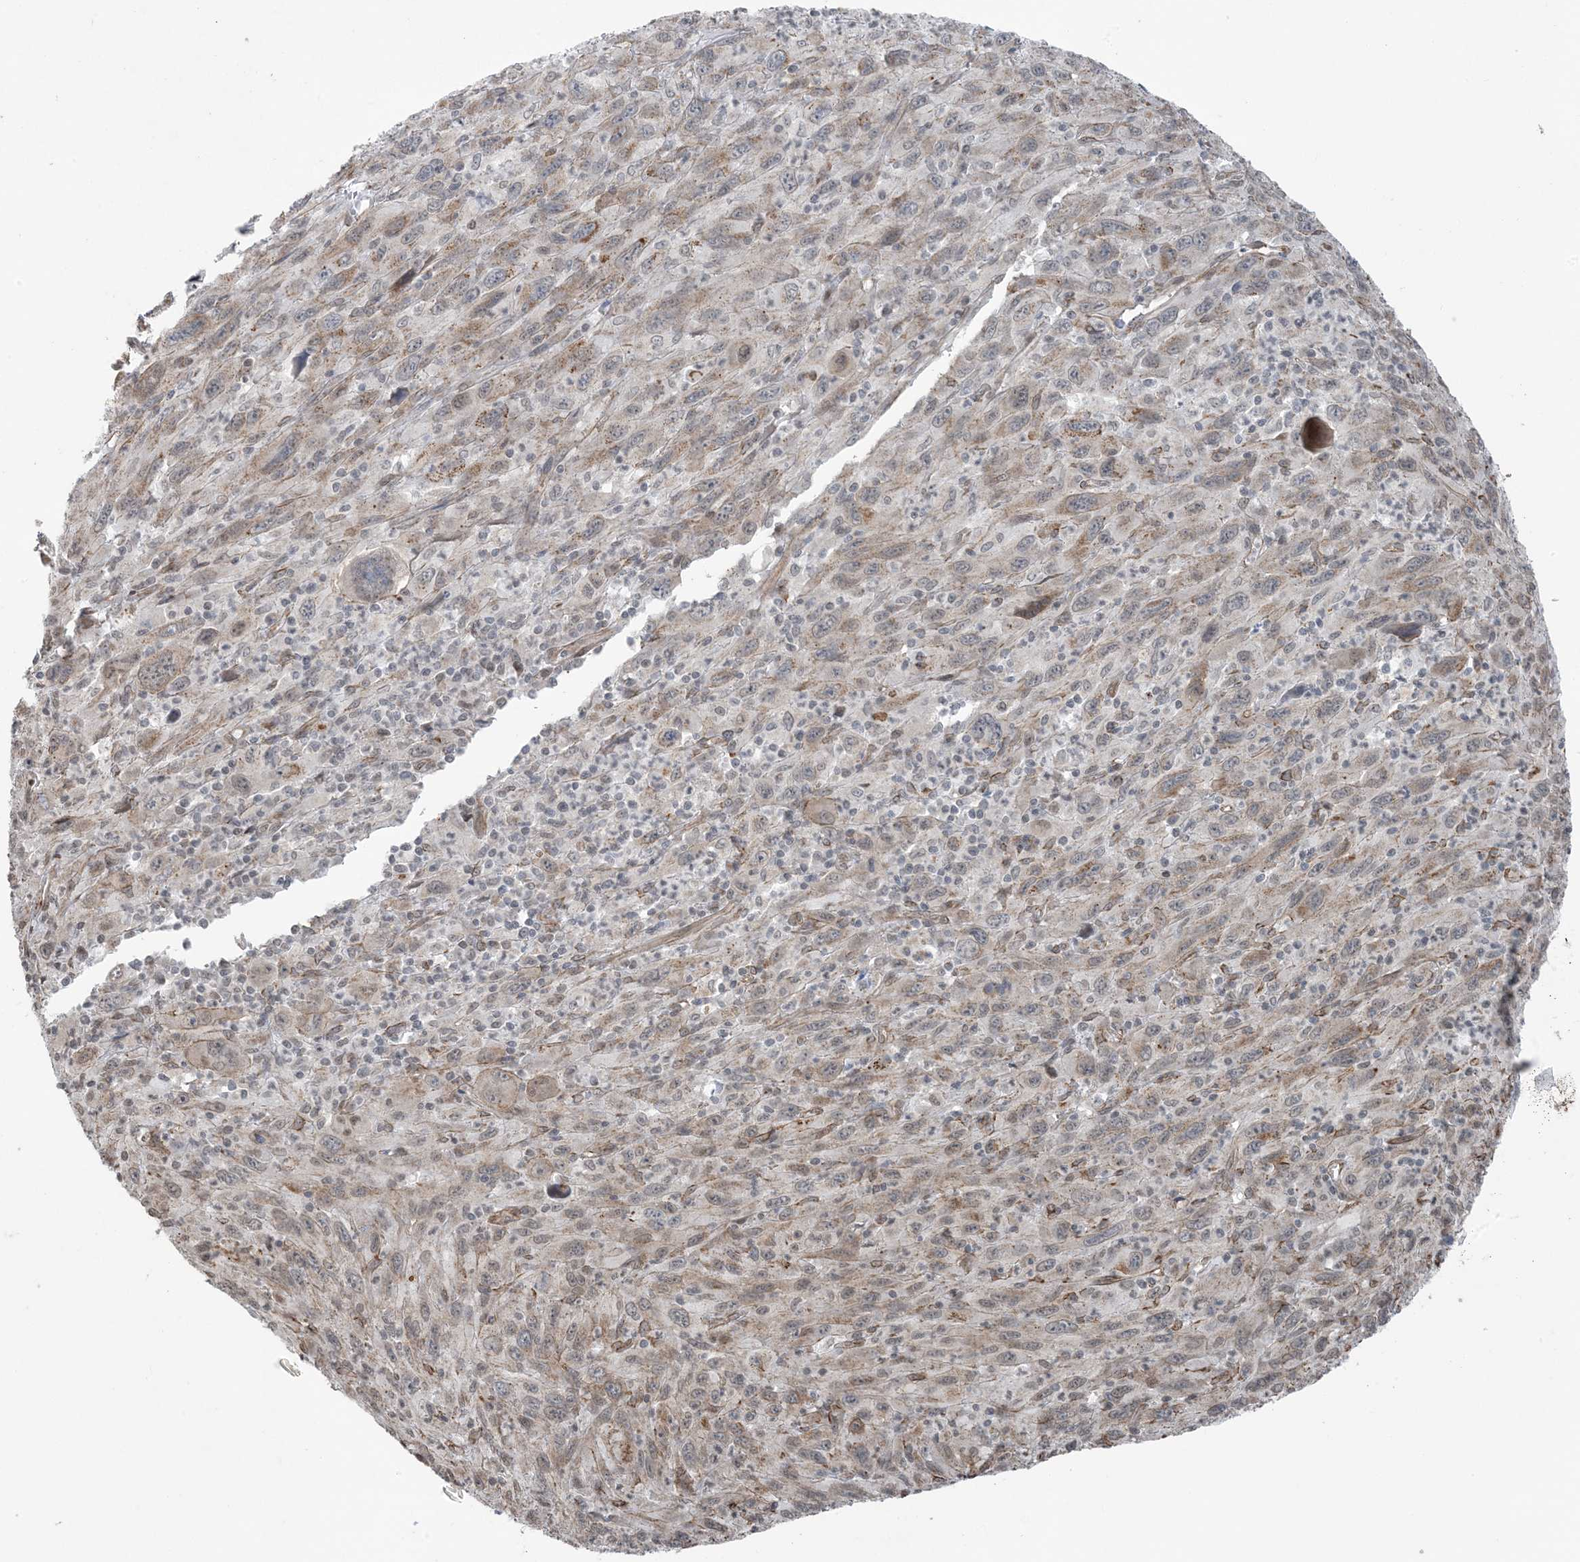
{"staining": {"intensity": "negative", "quantity": "none", "location": "none"}, "tissue": "melanoma", "cell_type": "Tumor cells", "image_type": "cancer", "snomed": [{"axis": "morphology", "description": "Malignant melanoma, Metastatic site"}, {"axis": "topography", "description": "Skin"}], "caption": "Immunohistochemistry of malignant melanoma (metastatic site) demonstrates no staining in tumor cells.", "gene": "CHCHD4", "patient": {"sex": "female", "age": 56}}